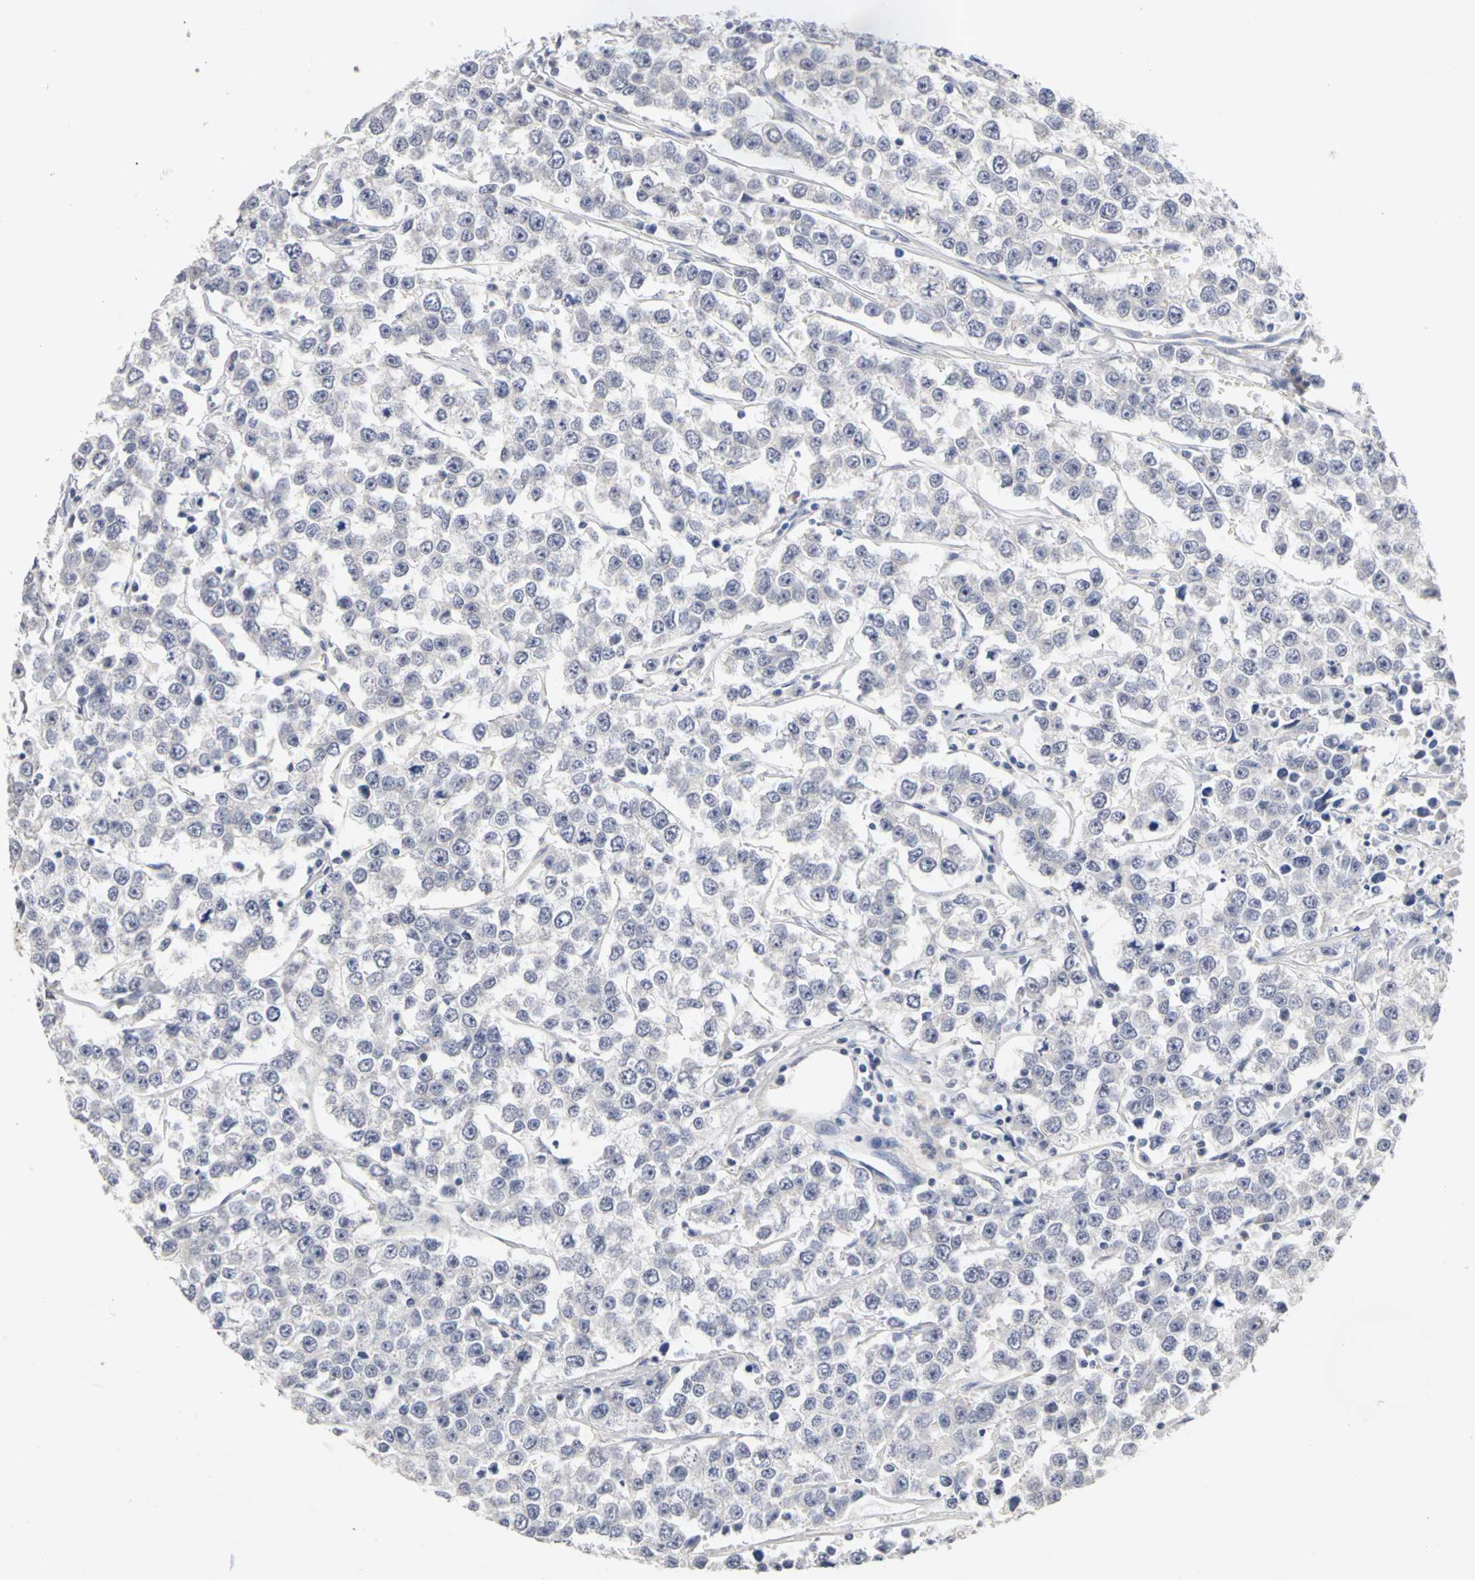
{"staining": {"intensity": "negative", "quantity": "none", "location": "none"}, "tissue": "testis cancer", "cell_type": "Tumor cells", "image_type": "cancer", "snomed": [{"axis": "morphology", "description": "Seminoma, NOS"}, {"axis": "morphology", "description": "Carcinoma, Embryonal, NOS"}, {"axis": "topography", "description": "Testis"}], "caption": "Immunohistochemistry (IHC) histopathology image of human testis cancer stained for a protein (brown), which shows no positivity in tumor cells.", "gene": "PGR", "patient": {"sex": "male", "age": 52}}